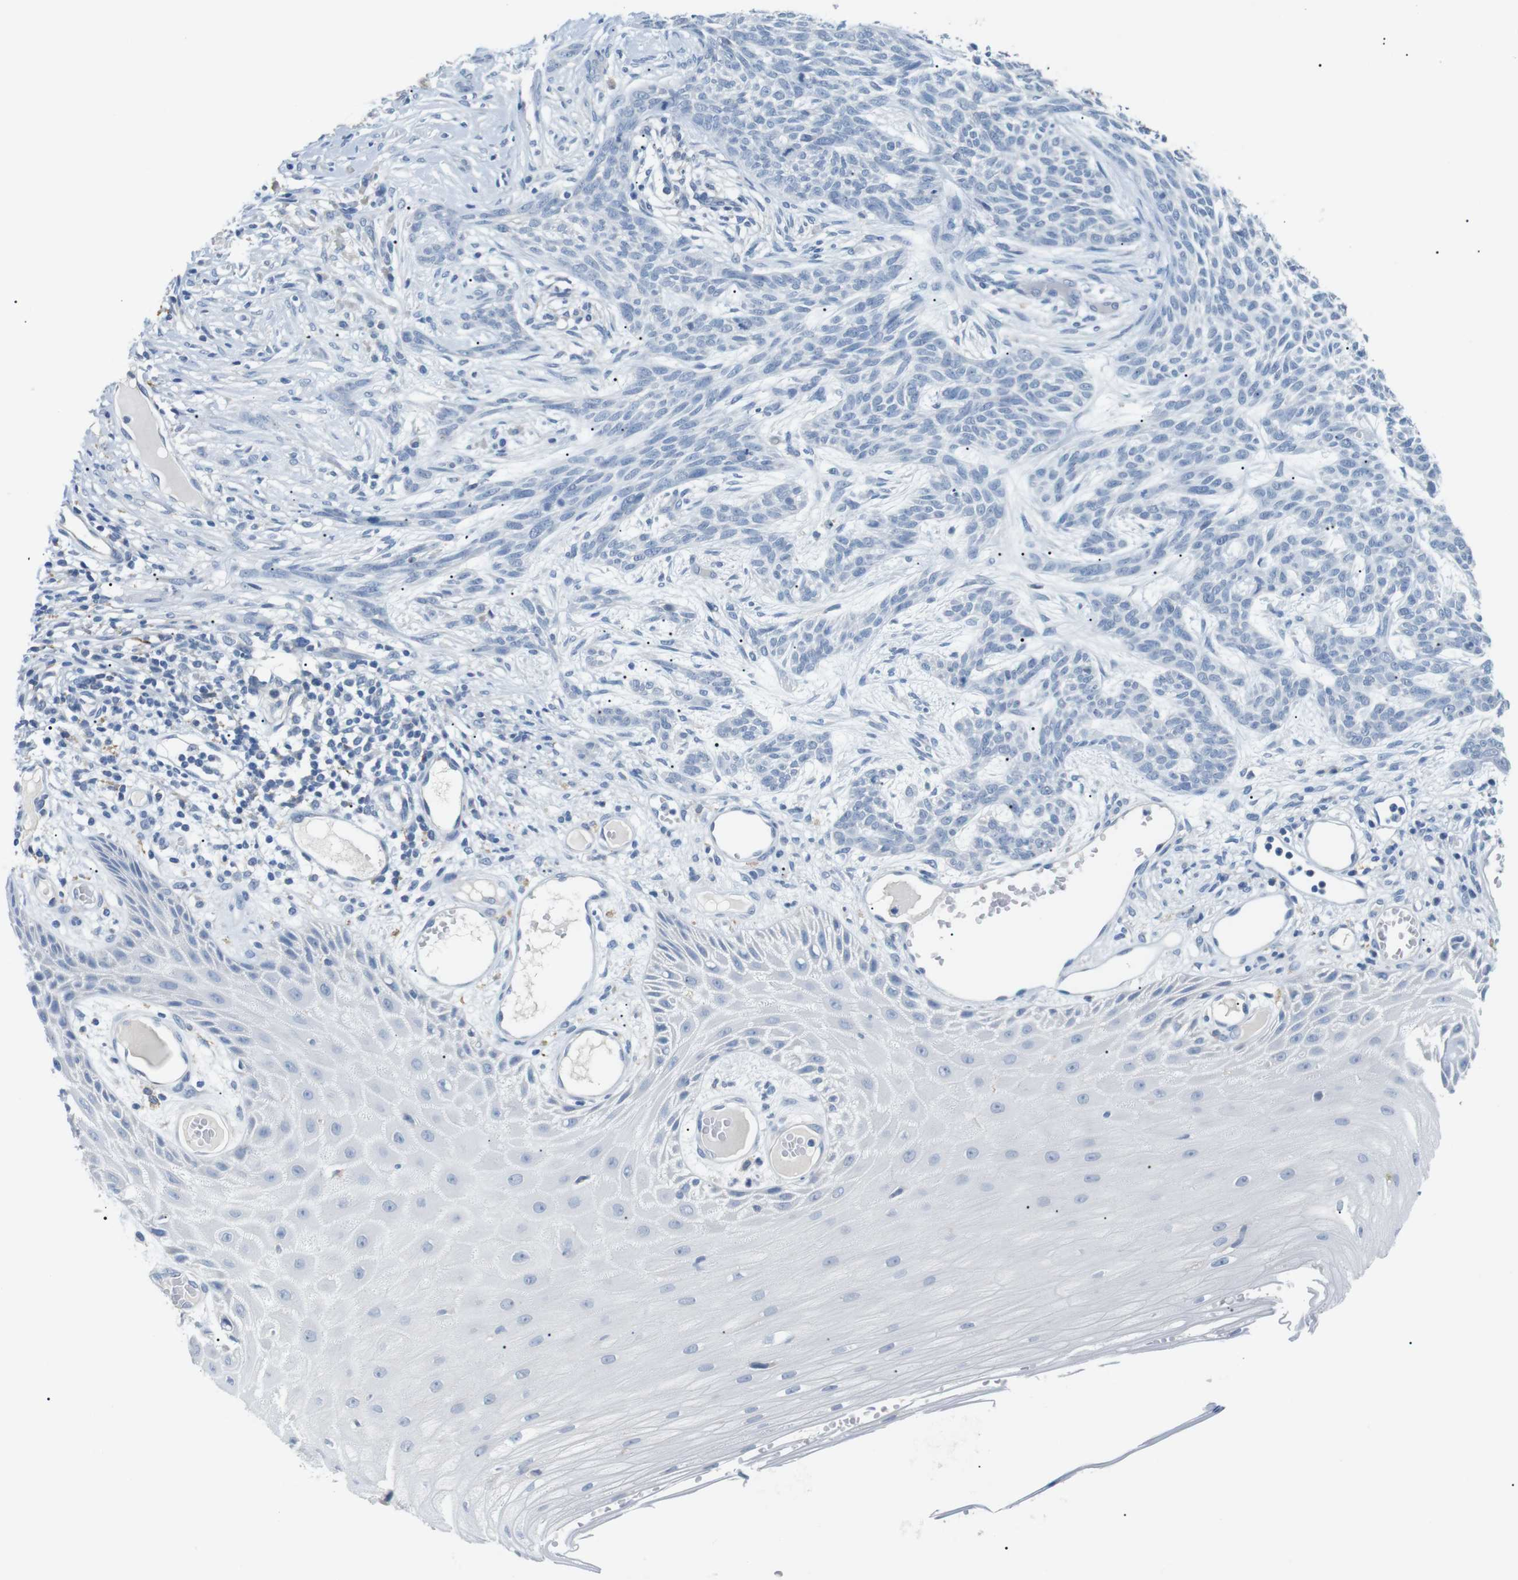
{"staining": {"intensity": "negative", "quantity": "none", "location": "none"}, "tissue": "skin cancer", "cell_type": "Tumor cells", "image_type": "cancer", "snomed": [{"axis": "morphology", "description": "Basal cell carcinoma"}, {"axis": "topography", "description": "Skin"}], "caption": "This photomicrograph is of basal cell carcinoma (skin) stained with IHC to label a protein in brown with the nuclei are counter-stained blue. There is no staining in tumor cells.", "gene": "FCGRT", "patient": {"sex": "female", "age": 59}}